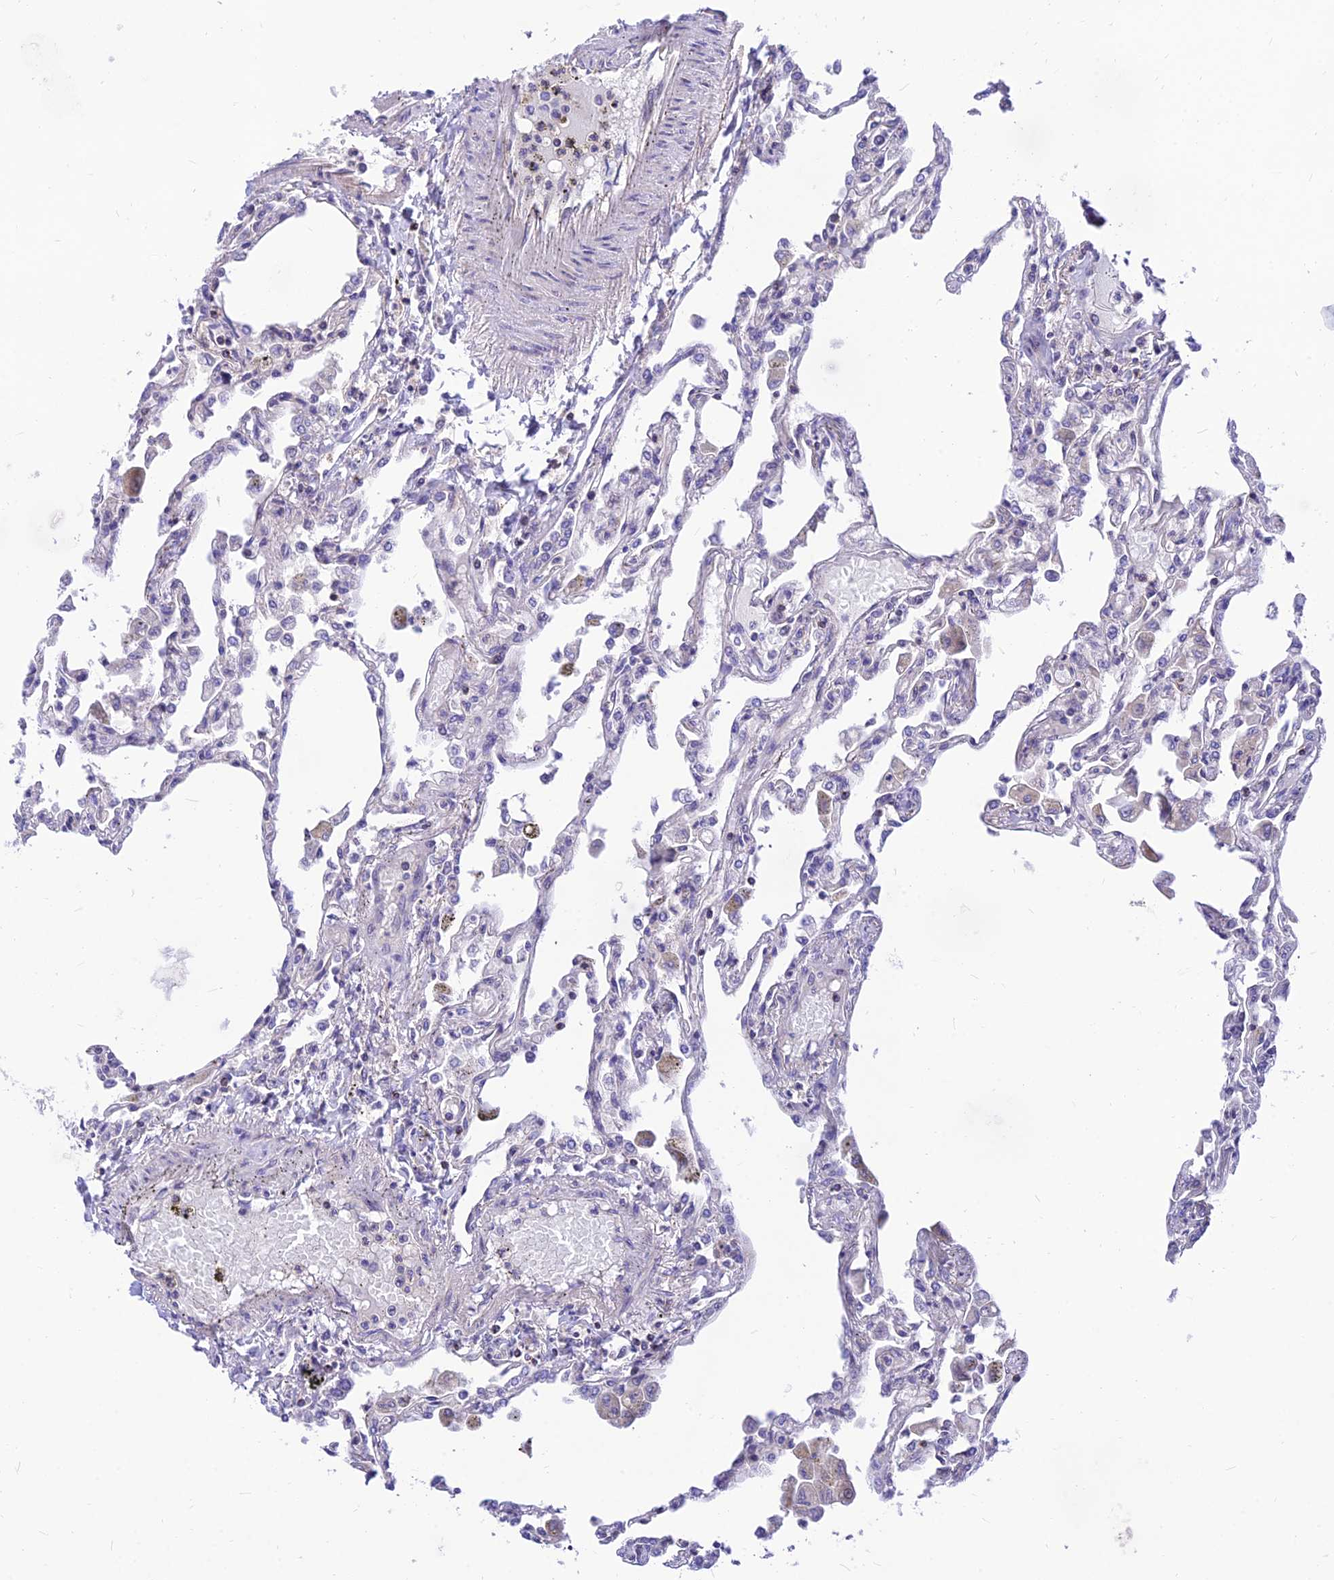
{"staining": {"intensity": "negative", "quantity": "none", "location": "none"}, "tissue": "lung", "cell_type": "Alveolar cells", "image_type": "normal", "snomed": [{"axis": "morphology", "description": "Normal tissue, NOS"}, {"axis": "topography", "description": "Bronchus"}, {"axis": "topography", "description": "Lung"}], "caption": "Lung was stained to show a protein in brown. There is no significant staining in alveolar cells. (DAB immunohistochemistry, high magnification).", "gene": "C6orf132", "patient": {"sex": "female", "age": 49}}